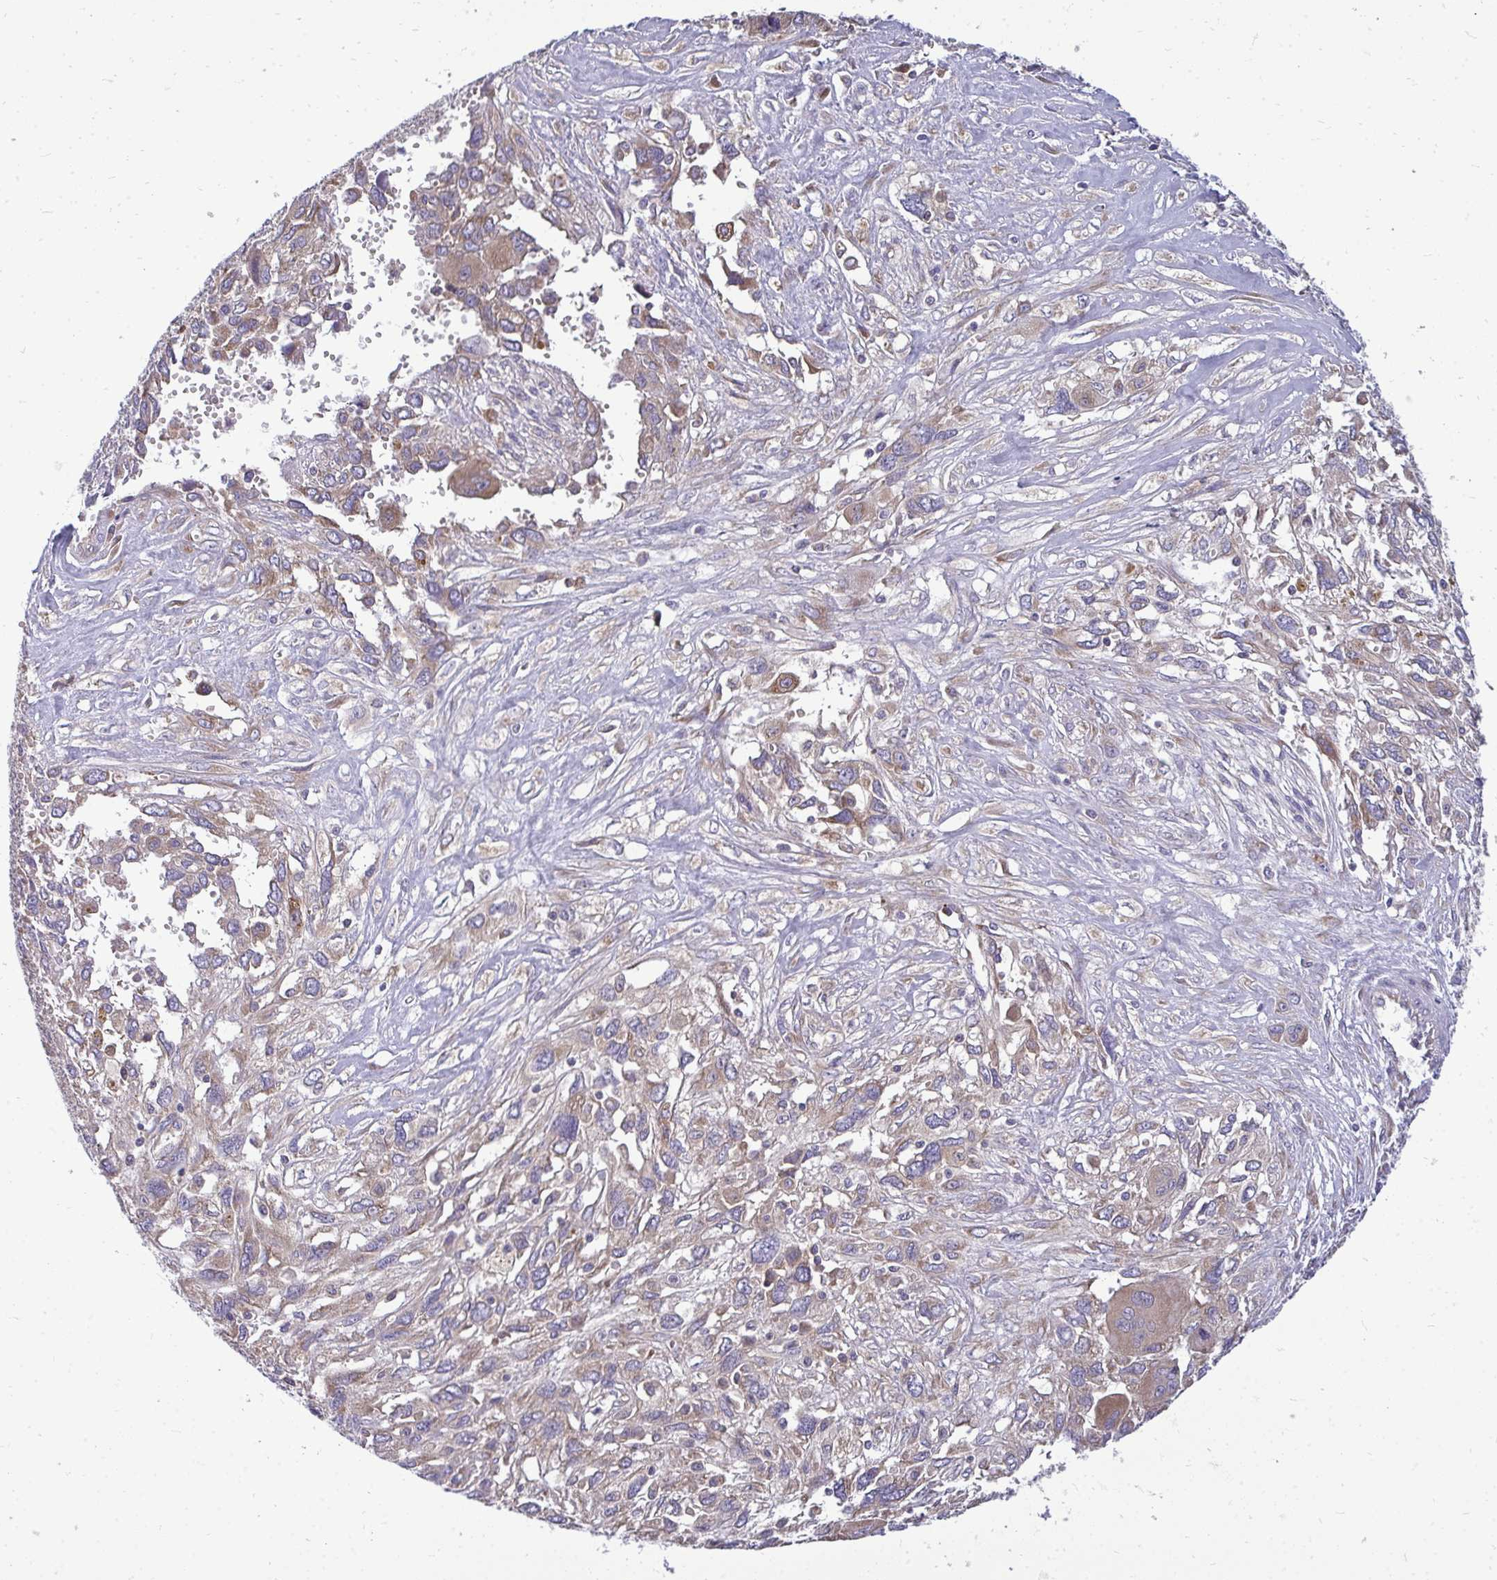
{"staining": {"intensity": "moderate", "quantity": "25%-75%", "location": "cytoplasmic/membranous"}, "tissue": "pancreatic cancer", "cell_type": "Tumor cells", "image_type": "cancer", "snomed": [{"axis": "morphology", "description": "Adenocarcinoma, NOS"}, {"axis": "topography", "description": "Pancreas"}], "caption": "Brown immunohistochemical staining in pancreatic adenocarcinoma demonstrates moderate cytoplasmic/membranous expression in approximately 25%-75% of tumor cells.", "gene": "RPLP2", "patient": {"sex": "female", "age": 47}}